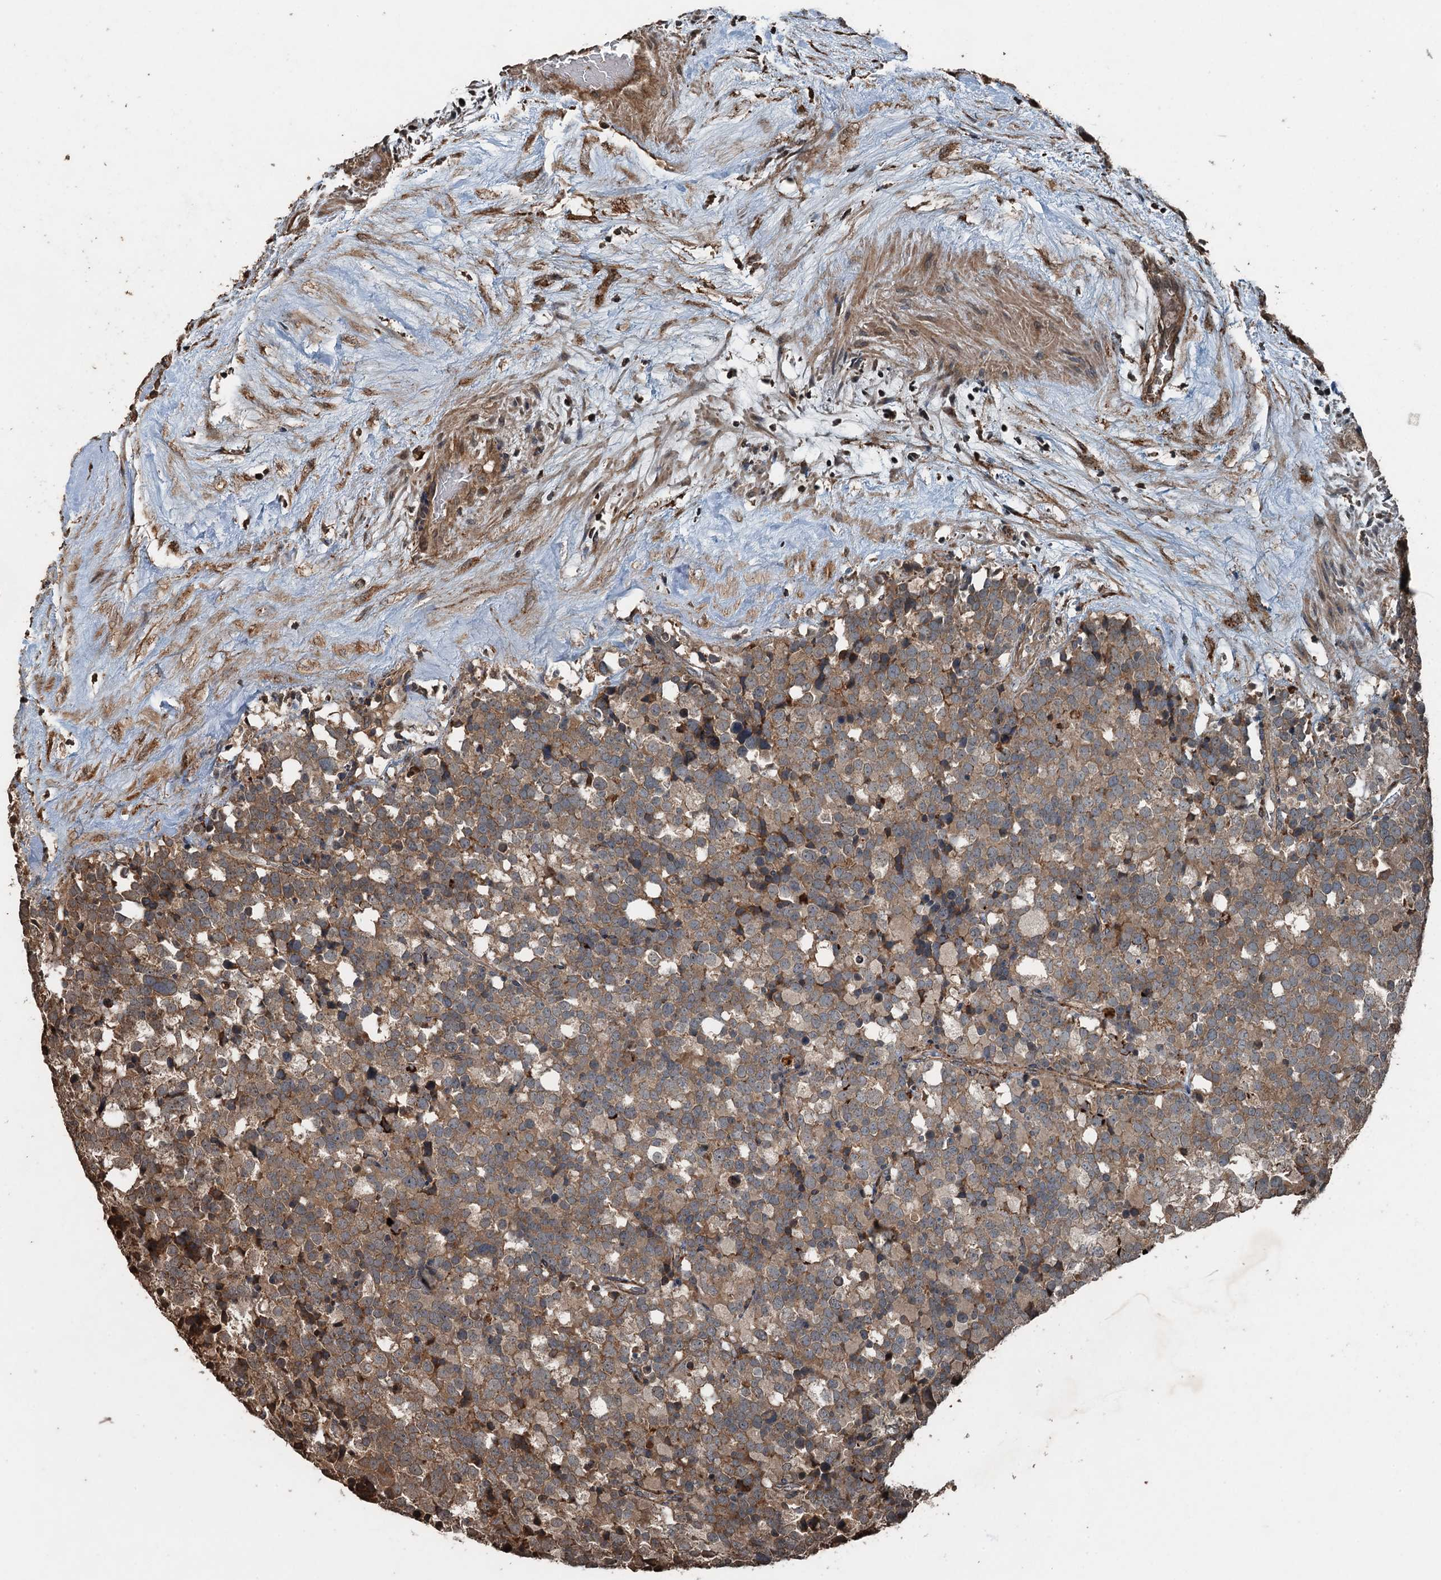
{"staining": {"intensity": "moderate", "quantity": ">75%", "location": "cytoplasmic/membranous"}, "tissue": "testis cancer", "cell_type": "Tumor cells", "image_type": "cancer", "snomed": [{"axis": "morphology", "description": "Seminoma, NOS"}, {"axis": "topography", "description": "Testis"}], "caption": "This micrograph reveals seminoma (testis) stained with immunohistochemistry (IHC) to label a protein in brown. The cytoplasmic/membranous of tumor cells show moderate positivity for the protein. Nuclei are counter-stained blue.", "gene": "TCTN1", "patient": {"sex": "male", "age": 71}}